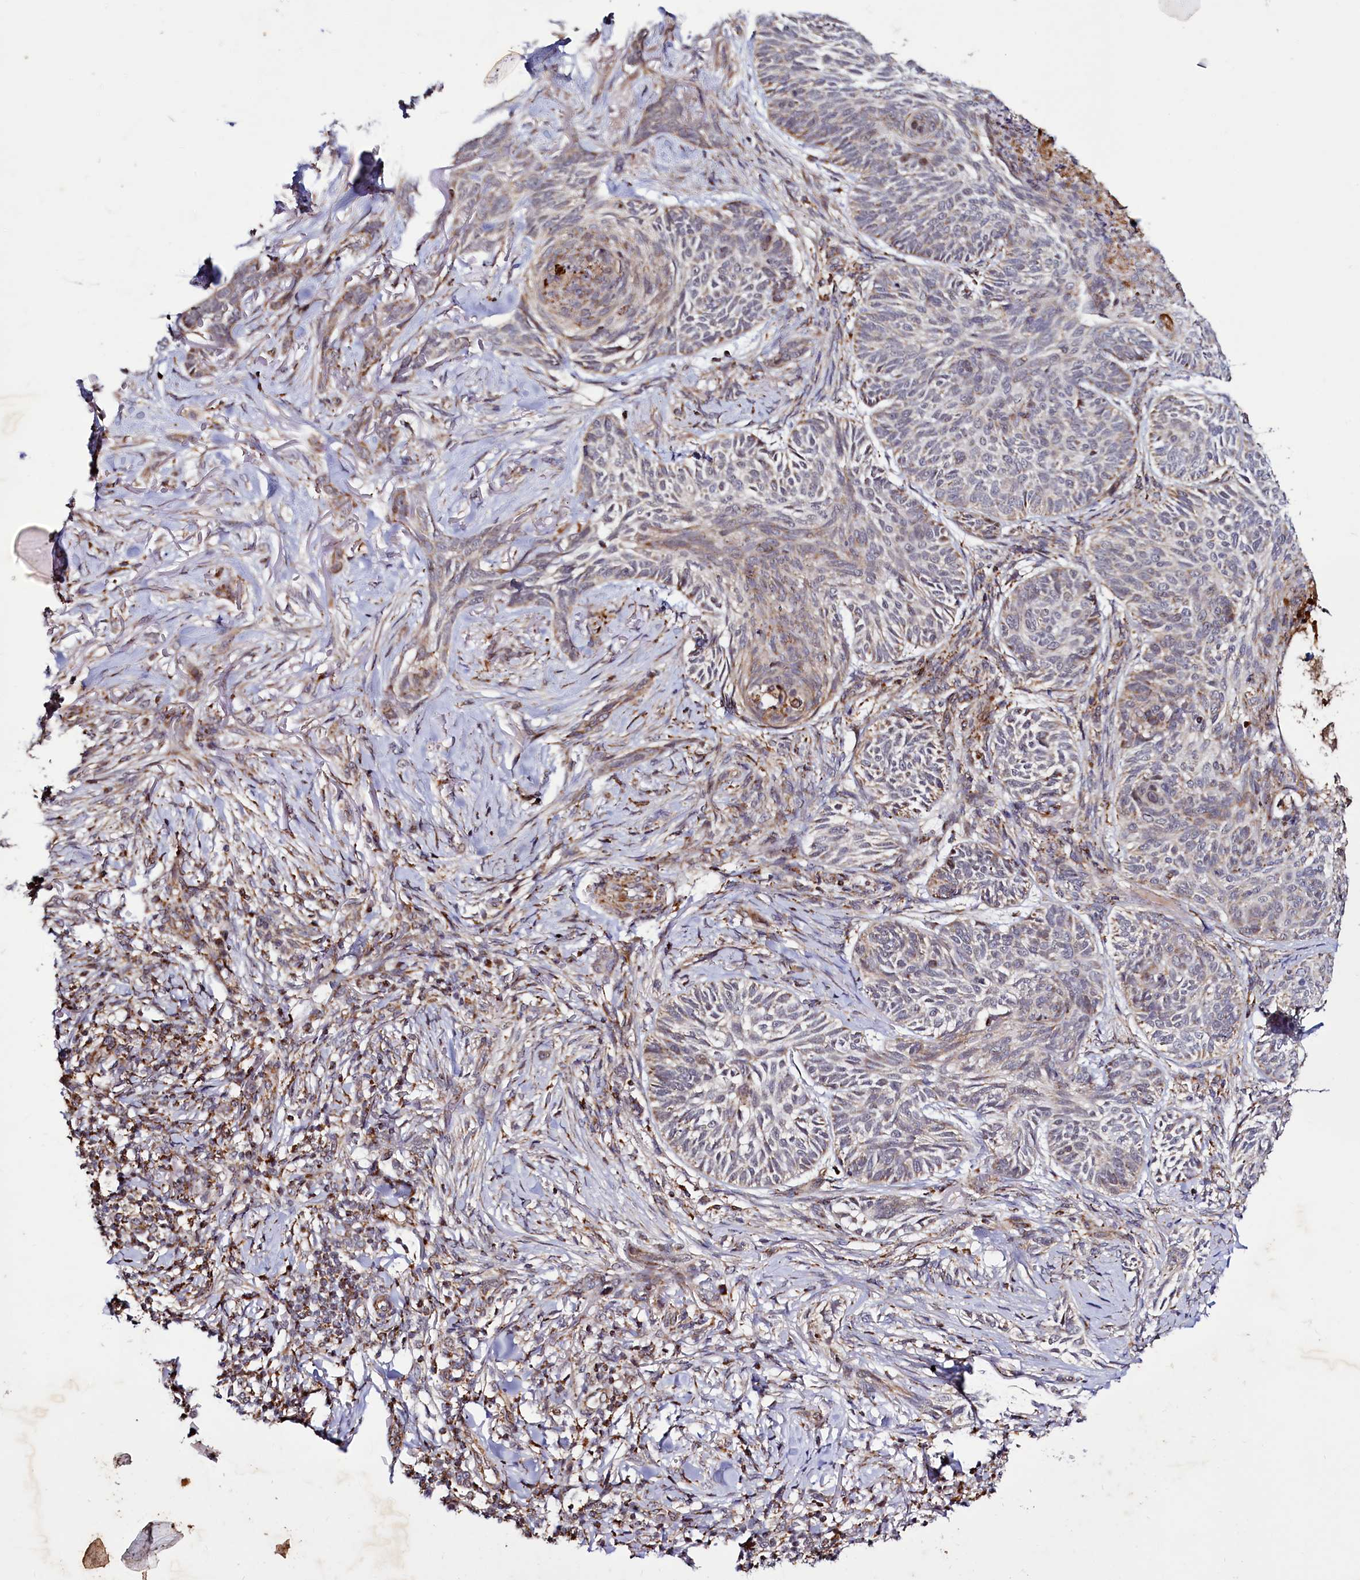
{"staining": {"intensity": "weak", "quantity": "<25%", "location": "cytoplasmic/membranous"}, "tissue": "skin cancer", "cell_type": "Tumor cells", "image_type": "cancer", "snomed": [{"axis": "morphology", "description": "Normal tissue, NOS"}, {"axis": "morphology", "description": "Basal cell carcinoma"}, {"axis": "topography", "description": "Skin"}], "caption": "A high-resolution image shows immunohistochemistry (IHC) staining of basal cell carcinoma (skin), which shows no significant expression in tumor cells.", "gene": "DYNC2H1", "patient": {"sex": "male", "age": 66}}